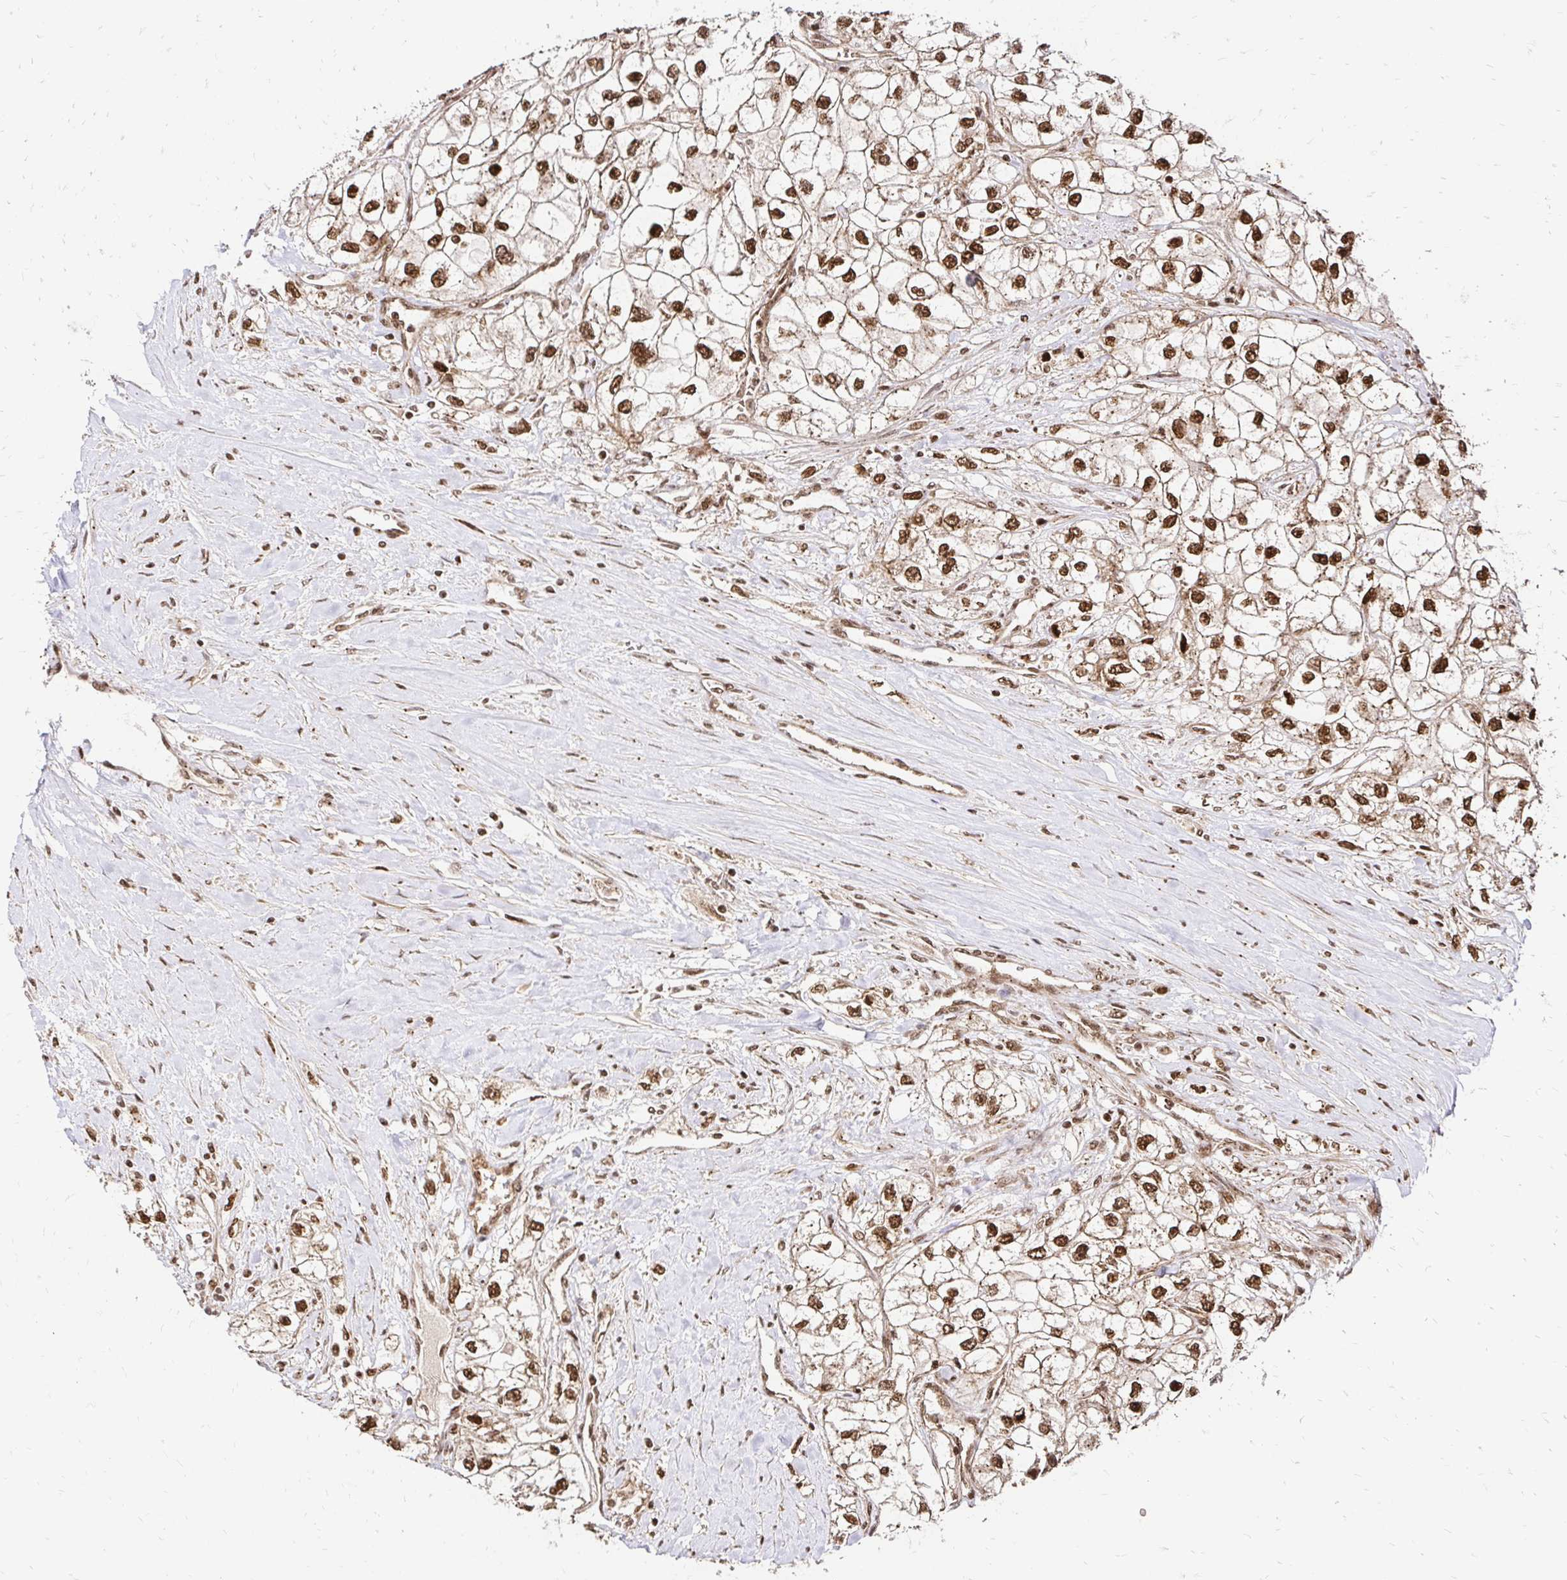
{"staining": {"intensity": "strong", "quantity": ">75%", "location": "cytoplasmic/membranous,nuclear"}, "tissue": "renal cancer", "cell_type": "Tumor cells", "image_type": "cancer", "snomed": [{"axis": "morphology", "description": "Adenocarcinoma, NOS"}, {"axis": "topography", "description": "Kidney"}], "caption": "Human adenocarcinoma (renal) stained with a protein marker reveals strong staining in tumor cells.", "gene": "GLYR1", "patient": {"sex": "male", "age": 59}}